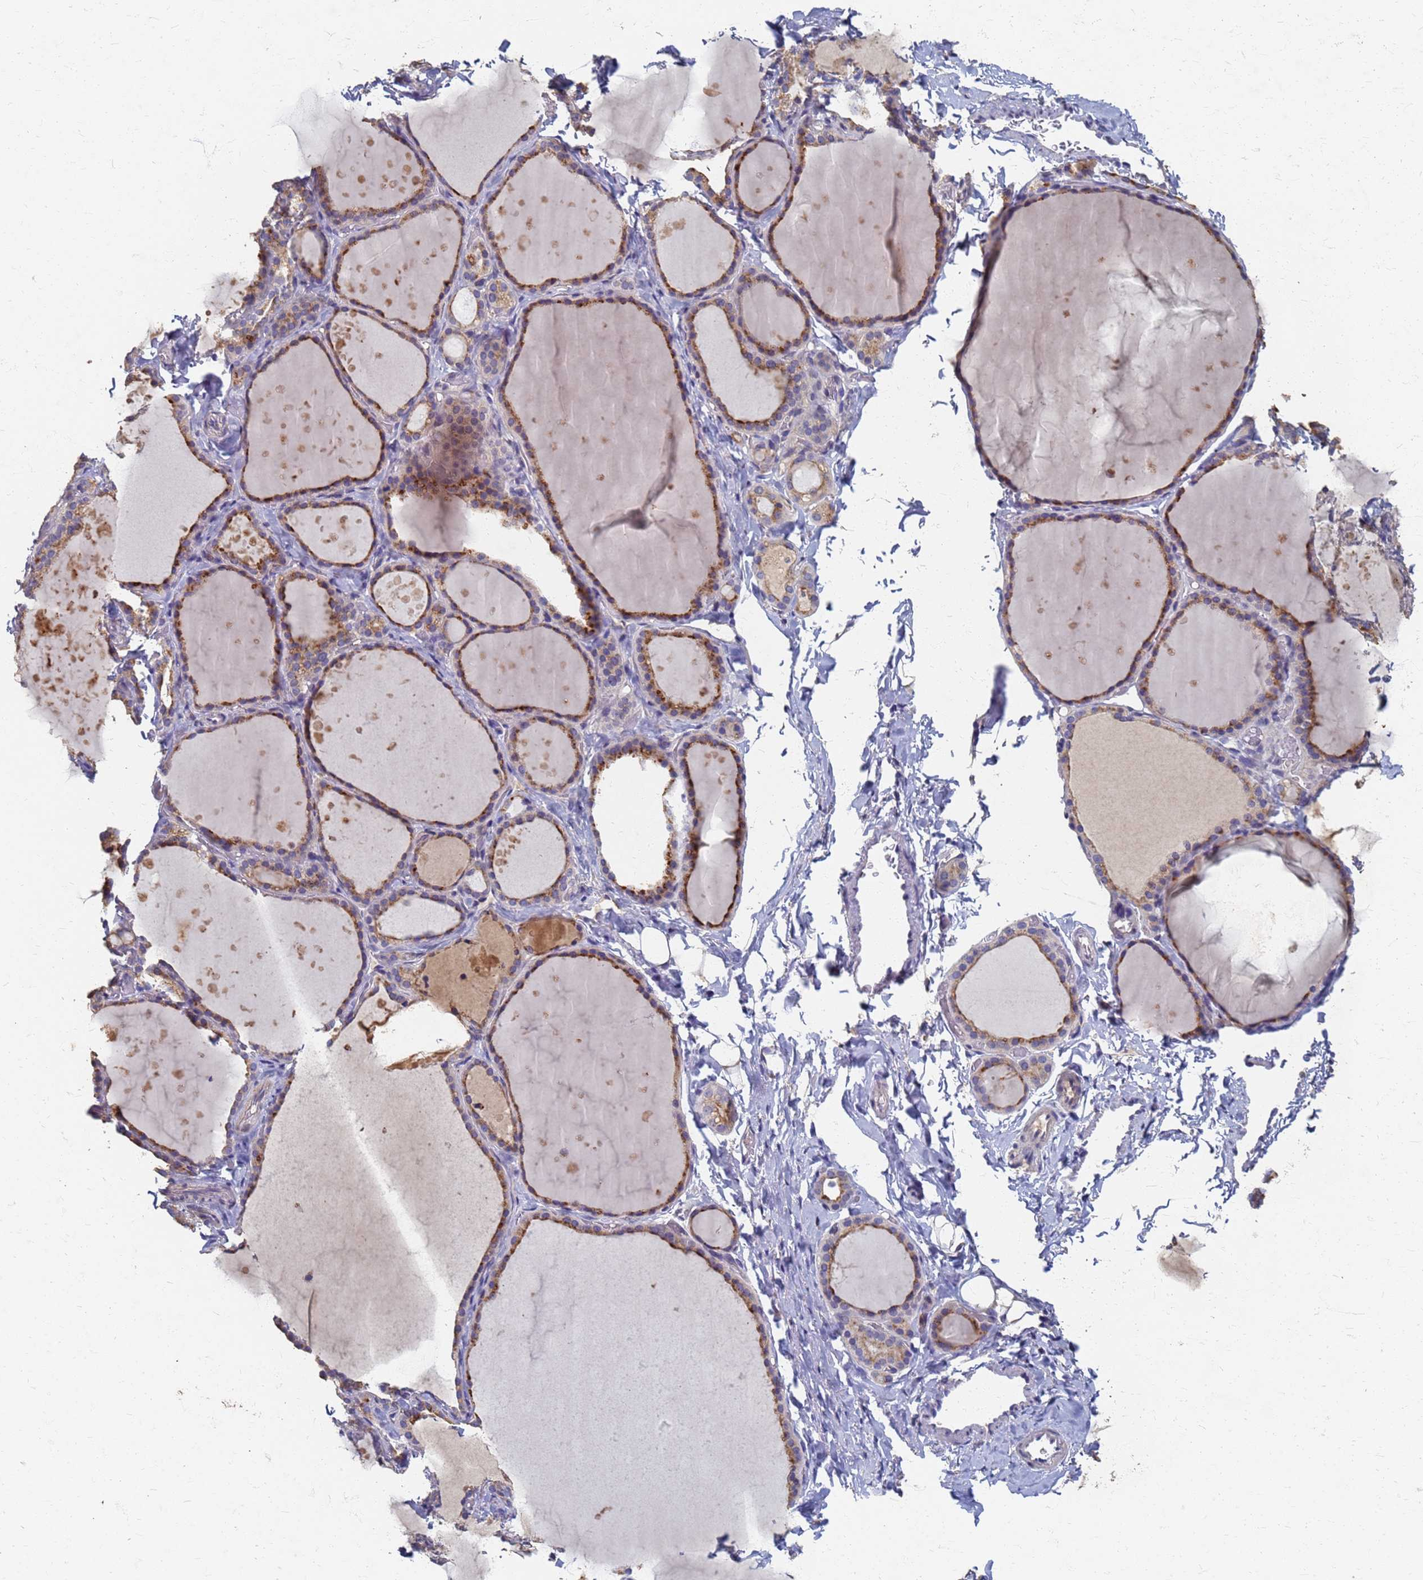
{"staining": {"intensity": "moderate", "quantity": "25%-75%", "location": "cytoplasmic/membranous"}, "tissue": "thyroid gland", "cell_type": "Glandular cells", "image_type": "normal", "snomed": [{"axis": "morphology", "description": "Normal tissue, NOS"}, {"axis": "topography", "description": "Thyroid gland"}], "caption": "Human thyroid gland stained for a protein (brown) reveals moderate cytoplasmic/membranous positive staining in approximately 25%-75% of glandular cells.", "gene": "KRCC1", "patient": {"sex": "female", "age": 44}}